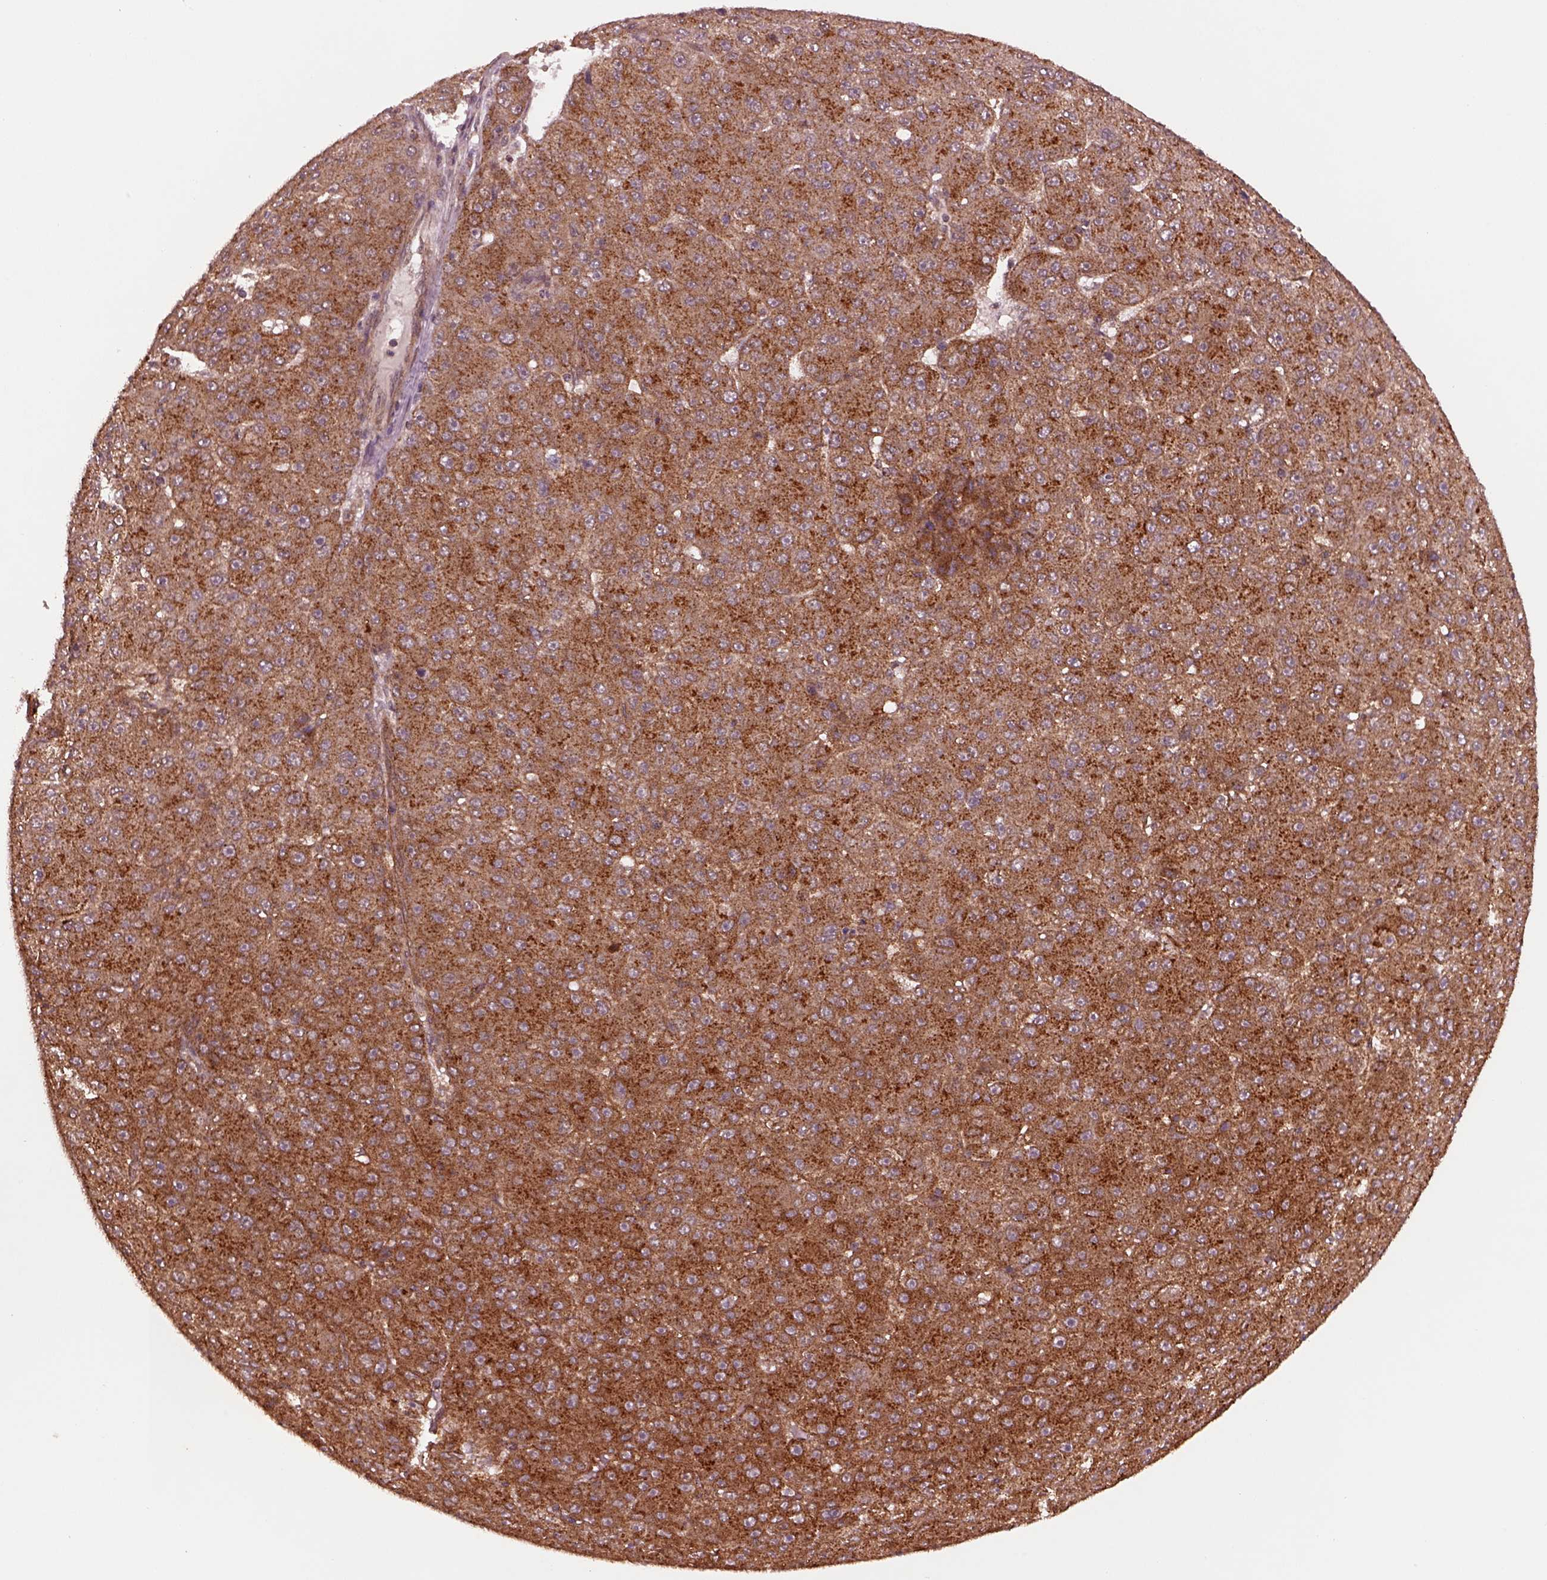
{"staining": {"intensity": "strong", "quantity": "25%-75%", "location": "cytoplasmic/membranous"}, "tissue": "liver cancer", "cell_type": "Tumor cells", "image_type": "cancer", "snomed": [{"axis": "morphology", "description": "Carcinoma, Hepatocellular, NOS"}, {"axis": "topography", "description": "Liver"}], "caption": "IHC photomicrograph of human hepatocellular carcinoma (liver) stained for a protein (brown), which reveals high levels of strong cytoplasmic/membranous staining in about 25%-75% of tumor cells.", "gene": "WASHC2A", "patient": {"sex": "male", "age": 67}}